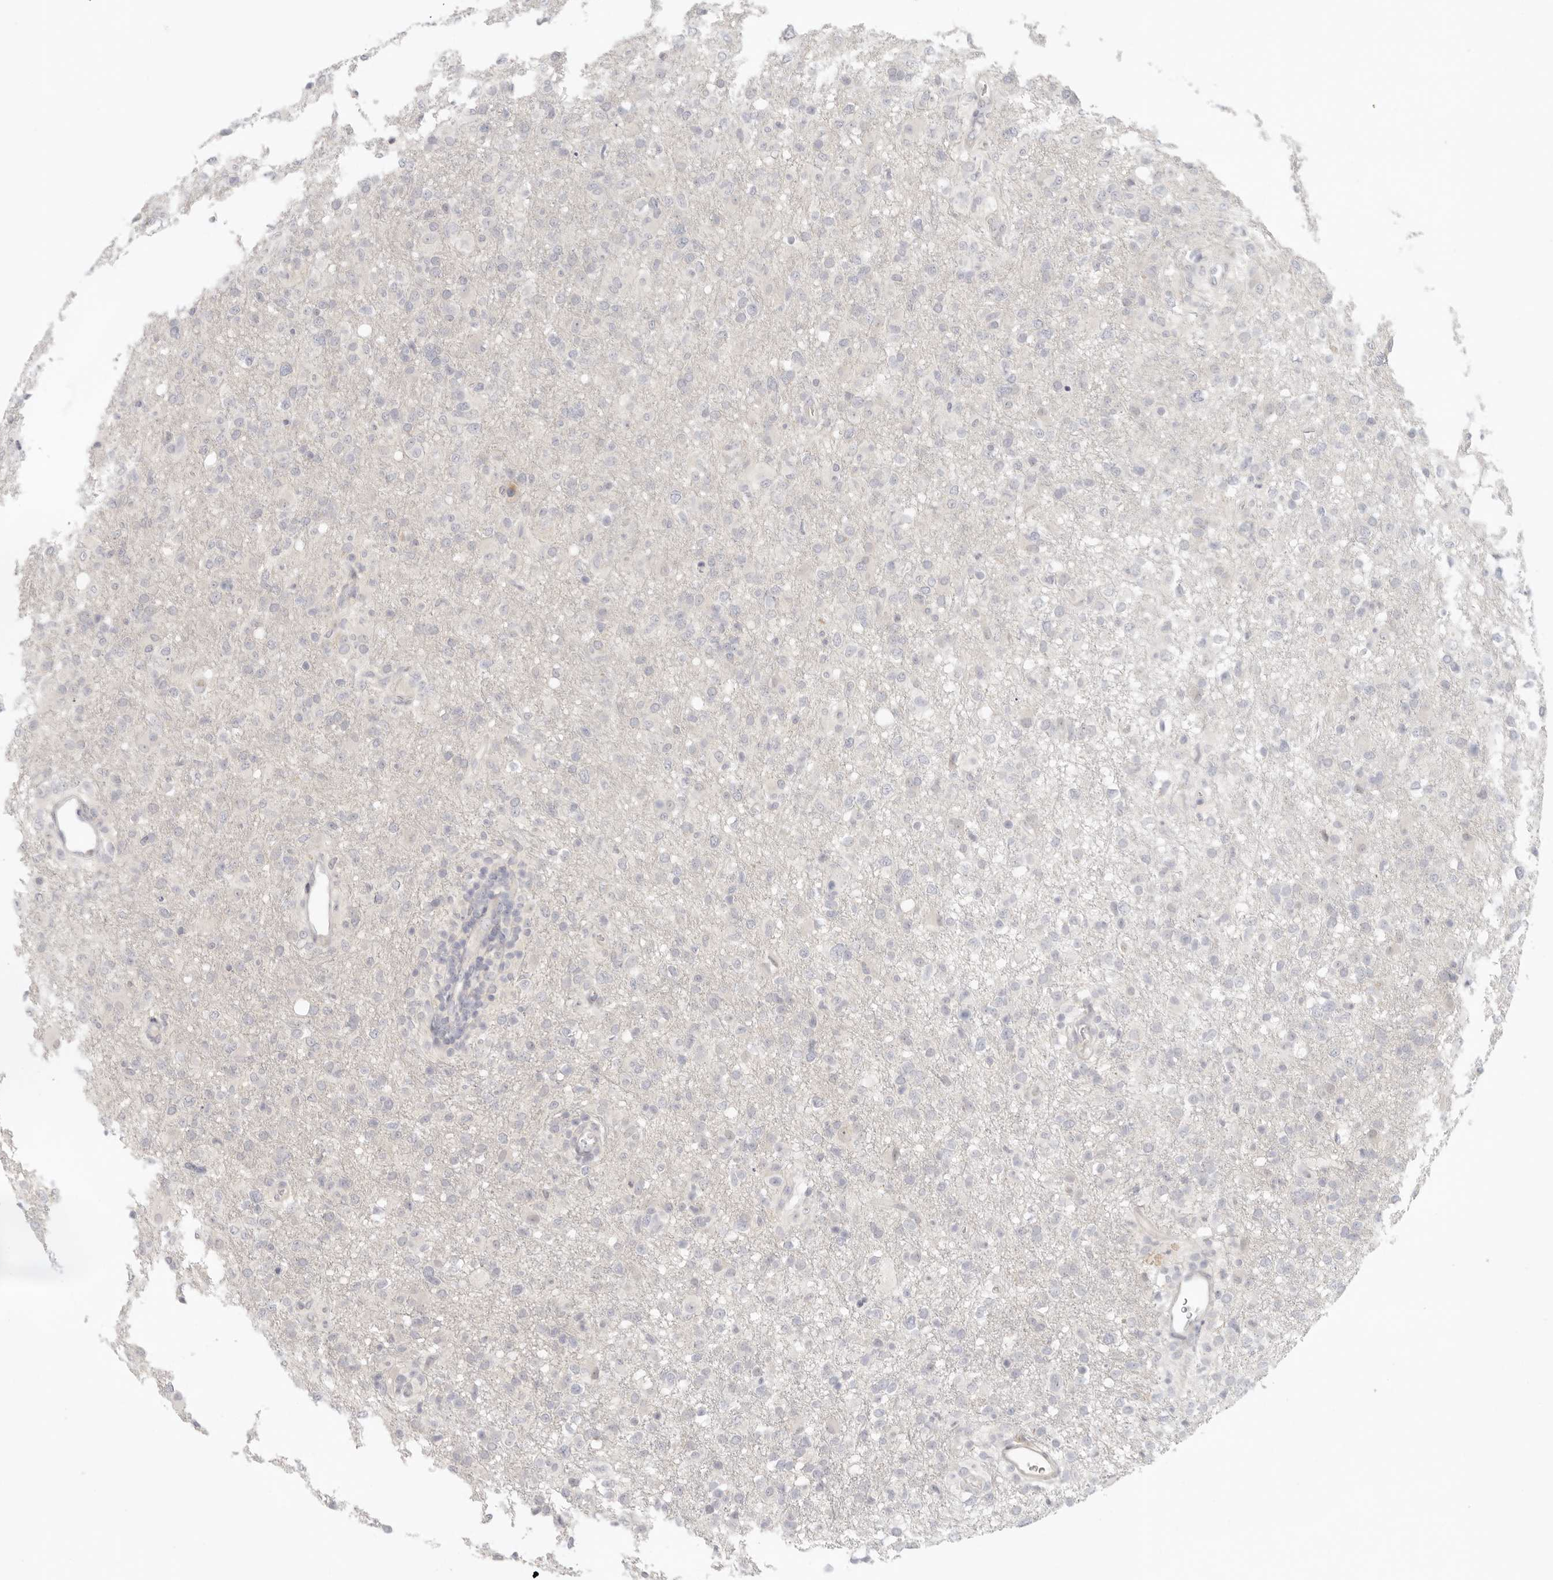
{"staining": {"intensity": "negative", "quantity": "none", "location": "none"}, "tissue": "glioma", "cell_type": "Tumor cells", "image_type": "cancer", "snomed": [{"axis": "morphology", "description": "Glioma, malignant, High grade"}, {"axis": "topography", "description": "Brain"}], "caption": "An immunohistochemistry (IHC) micrograph of malignant glioma (high-grade) is shown. There is no staining in tumor cells of malignant glioma (high-grade).", "gene": "AHDC1", "patient": {"sex": "female", "age": 57}}